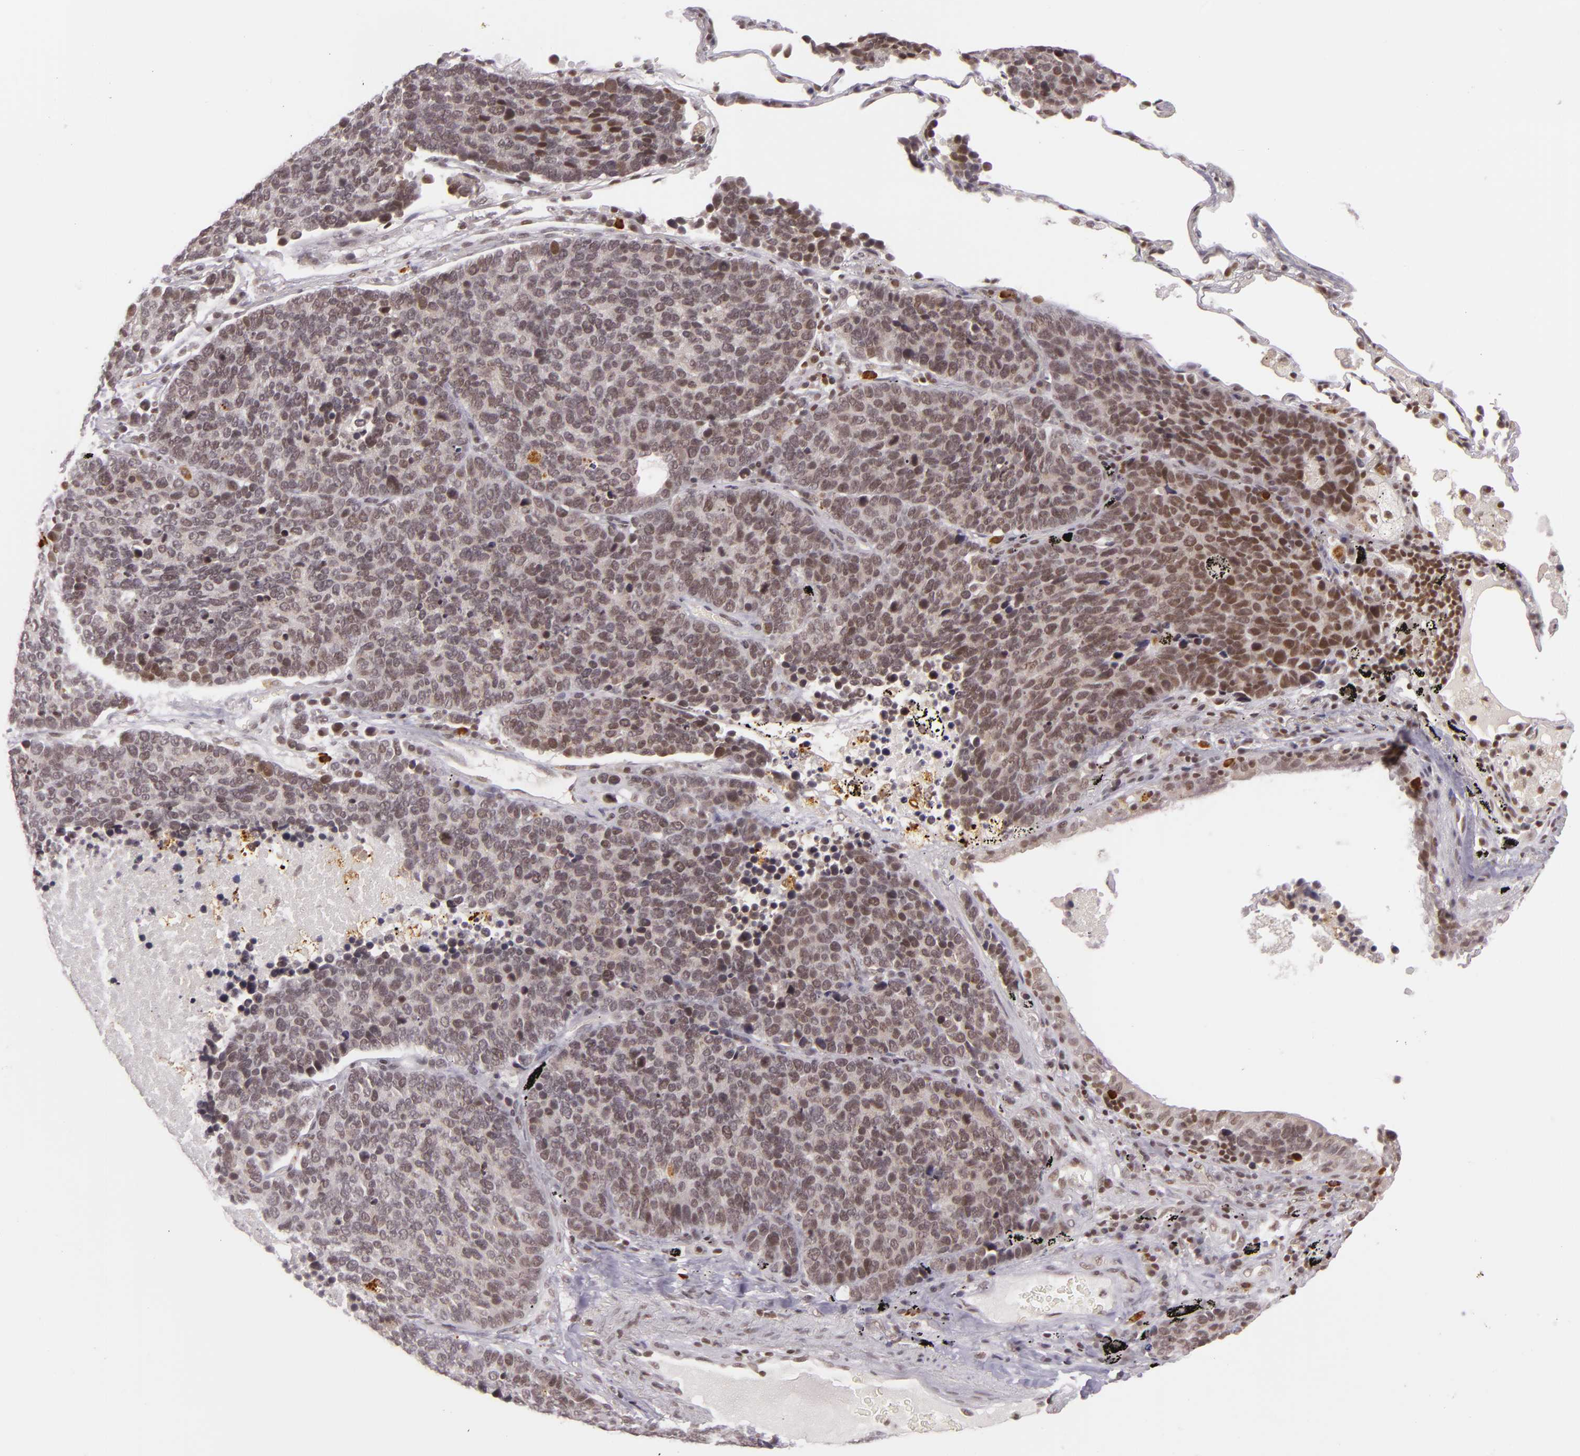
{"staining": {"intensity": "weak", "quantity": "<25%", "location": "cytoplasmic/membranous"}, "tissue": "lung cancer", "cell_type": "Tumor cells", "image_type": "cancer", "snomed": [{"axis": "morphology", "description": "Neoplasm, malignant, NOS"}, {"axis": "topography", "description": "Lung"}], "caption": "There is no significant expression in tumor cells of lung cancer (neoplasm (malignant)).", "gene": "ZFX", "patient": {"sex": "female", "age": 75}}